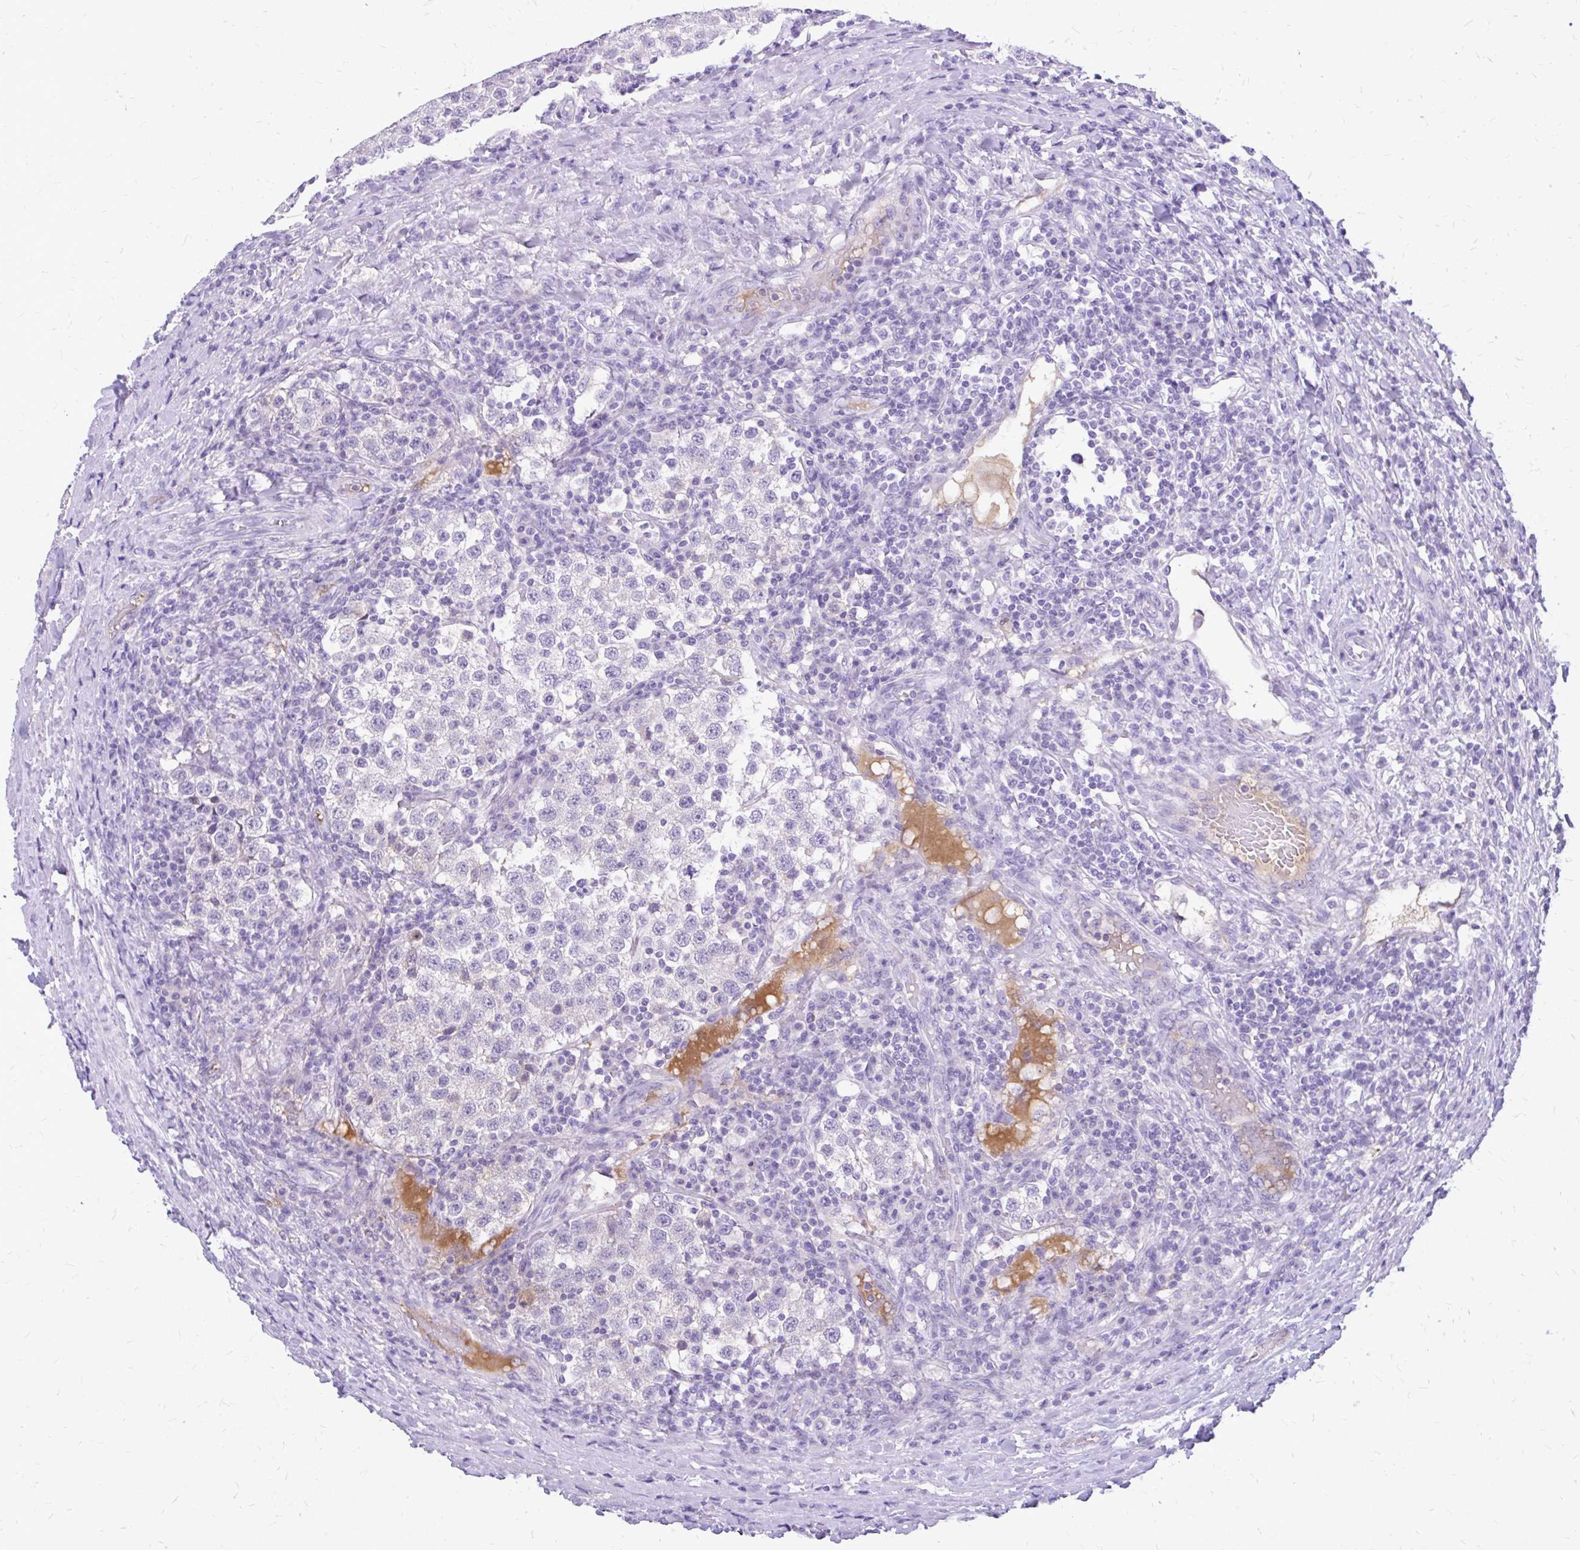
{"staining": {"intensity": "negative", "quantity": "none", "location": "none"}, "tissue": "testis cancer", "cell_type": "Tumor cells", "image_type": "cancer", "snomed": [{"axis": "morphology", "description": "Seminoma, NOS"}, {"axis": "topography", "description": "Testis"}], "caption": "Immunohistochemistry (IHC) micrograph of neoplastic tissue: human testis cancer stained with DAB exhibits no significant protein staining in tumor cells. (DAB (3,3'-diaminobenzidine) immunohistochemistry (IHC) visualized using brightfield microscopy, high magnification).", "gene": "MAP1LC3A", "patient": {"sex": "male", "age": 34}}